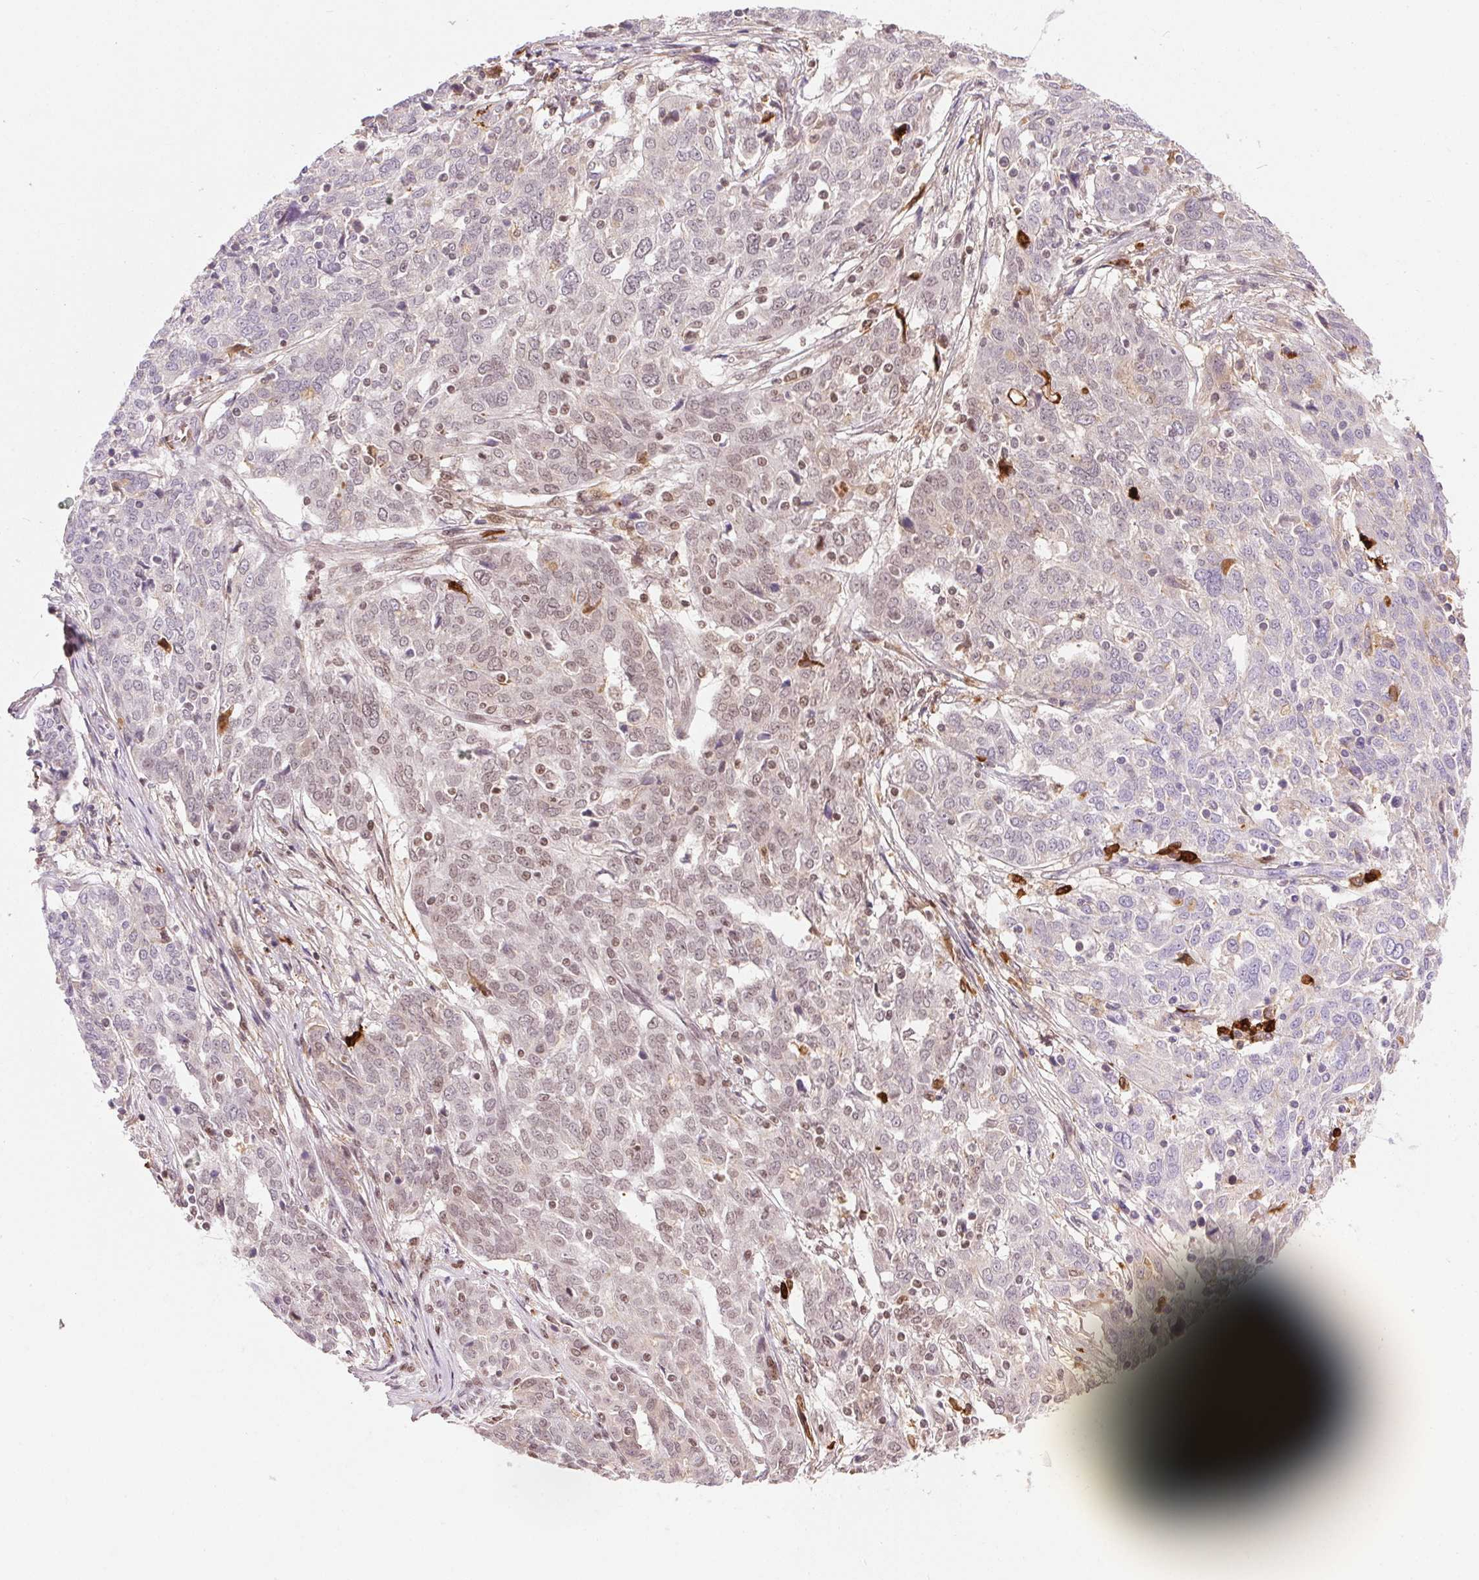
{"staining": {"intensity": "weak", "quantity": "<25%", "location": "nuclear"}, "tissue": "ovarian cancer", "cell_type": "Tumor cells", "image_type": "cancer", "snomed": [{"axis": "morphology", "description": "Cystadenocarcinoma, serous, NOS"}, {"axis": "topography", "description": "Ovary"}], "caption": "Tumor cells show no significant expression in serous cystadenocarcinoma (ovarian).", "gene": "ORM1", "patient": {"sex": "female", "age": 67}}